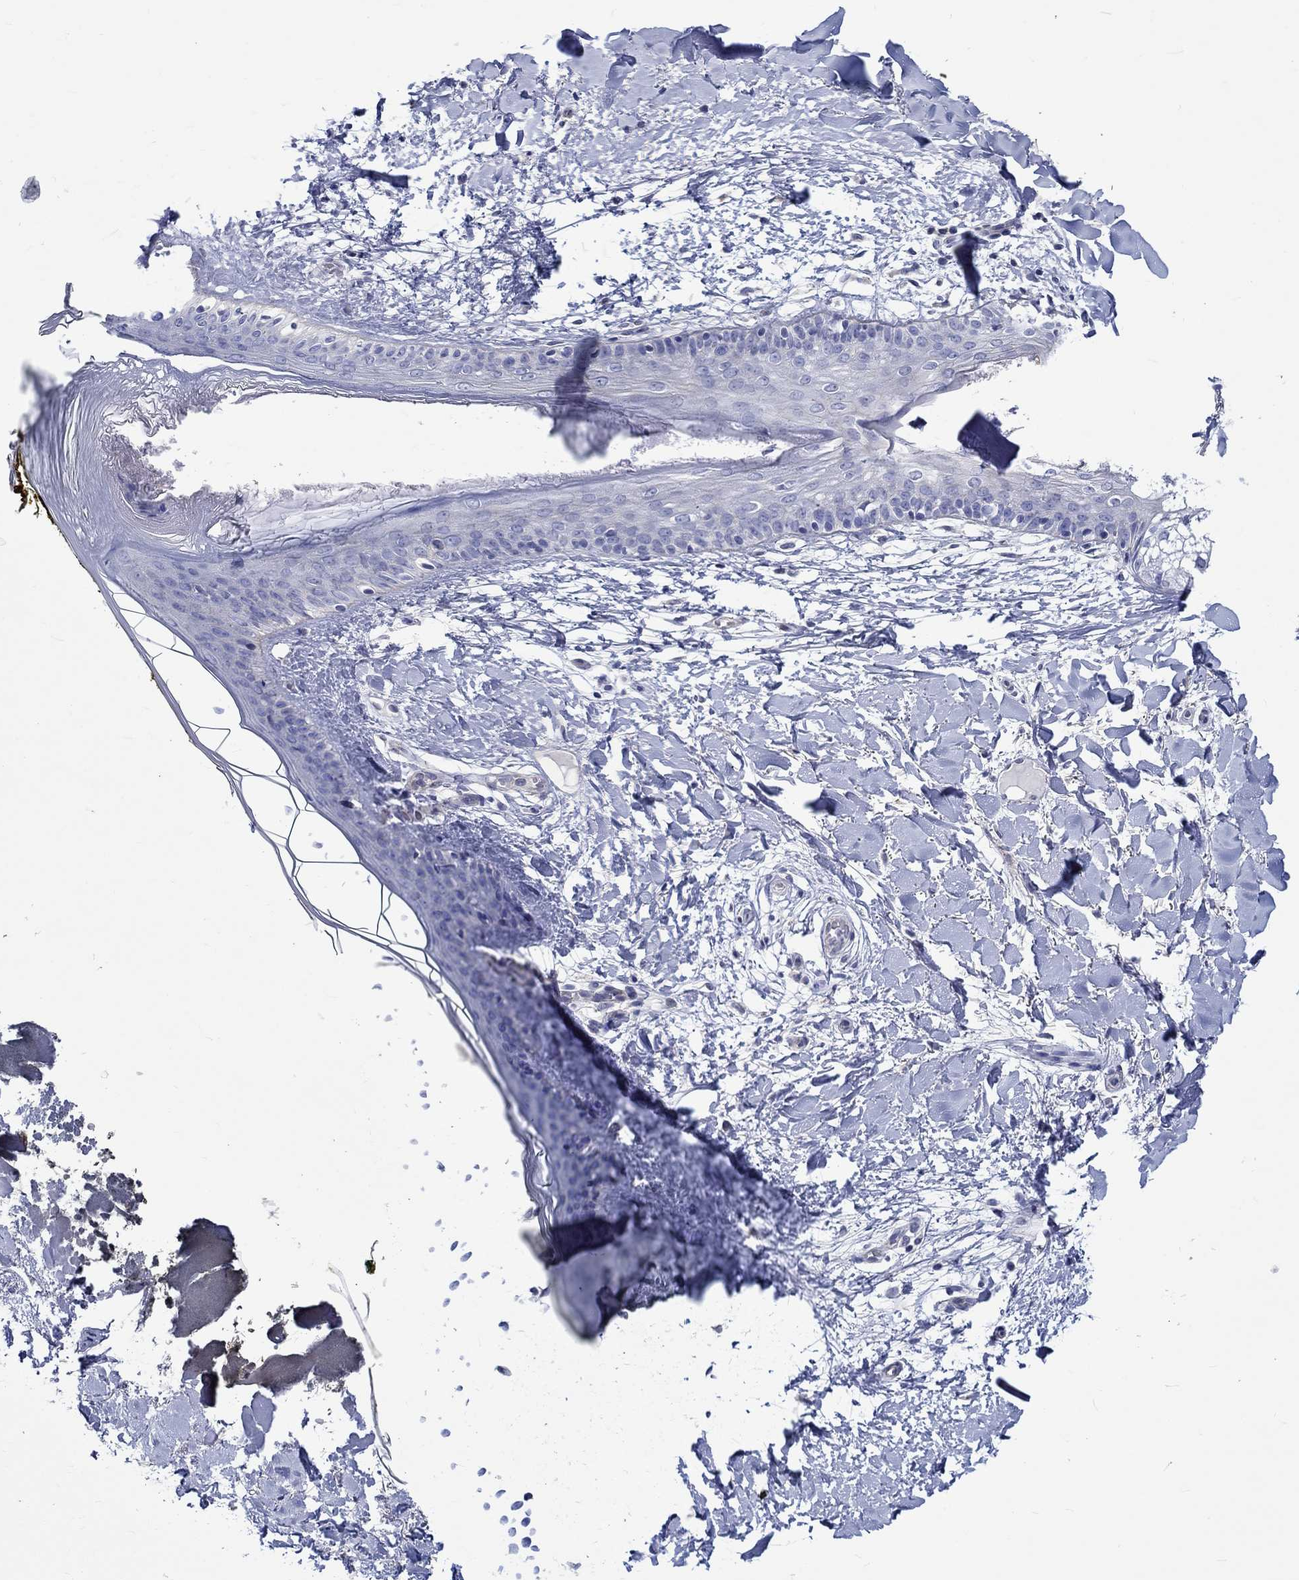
{"staining": {"intensity": "negative", "quantity": "none", "location": "none"}, "tissue": "skin", "cell_type": "Fibroblasts", "image_type": "normal", "snomed": [{"axis": "morphology", "description": "Normal tissue, NOS"}, {"axis": "topography", "description": "Skin"}], "caption": "A high-resolution micrograph shows IHC staining of normal skin, which displays no significant staining in fibroblasts. (DAB IHC, high magnification).", "gene": "SH2D7", "patient": {"sex": "female", "age": 34}}